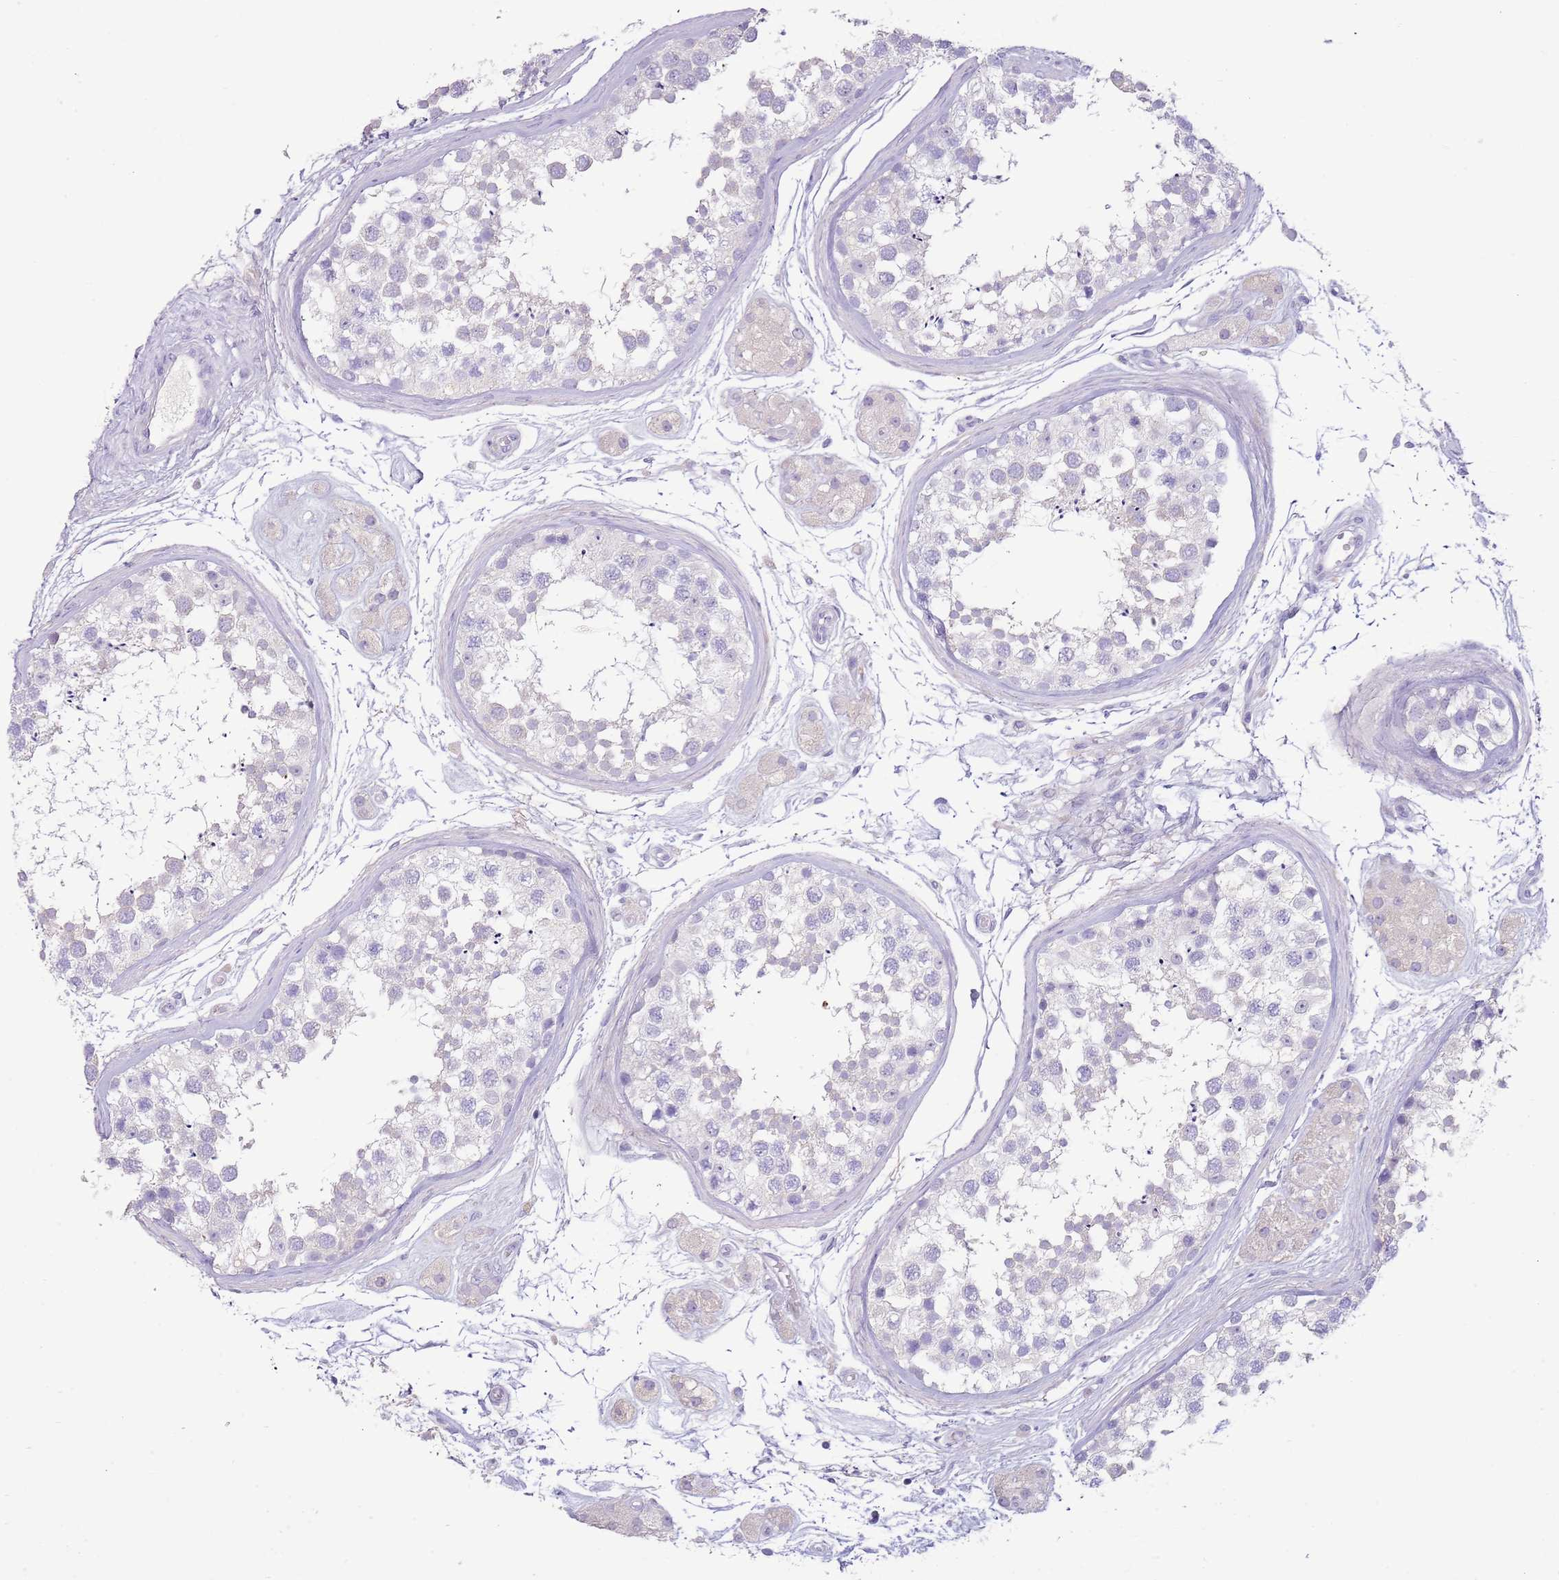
{"staining": {"intensity": "negative", "quantity": "none", "location": "none"}, "tissue": "testis", "cell_type": "Cells in seminiferous ducts", "image_type": "normal", "snomed": [{"axis": "morphology", "description": "Normal tissue, NOS"}, {"axis": "topography", "description": "Testis"}], "caption": "Cells in seminiferous ducts show no significant protein expression in benign testis.", "gene": "TOX2", "patient": {"sex": "male", "age": 56}}